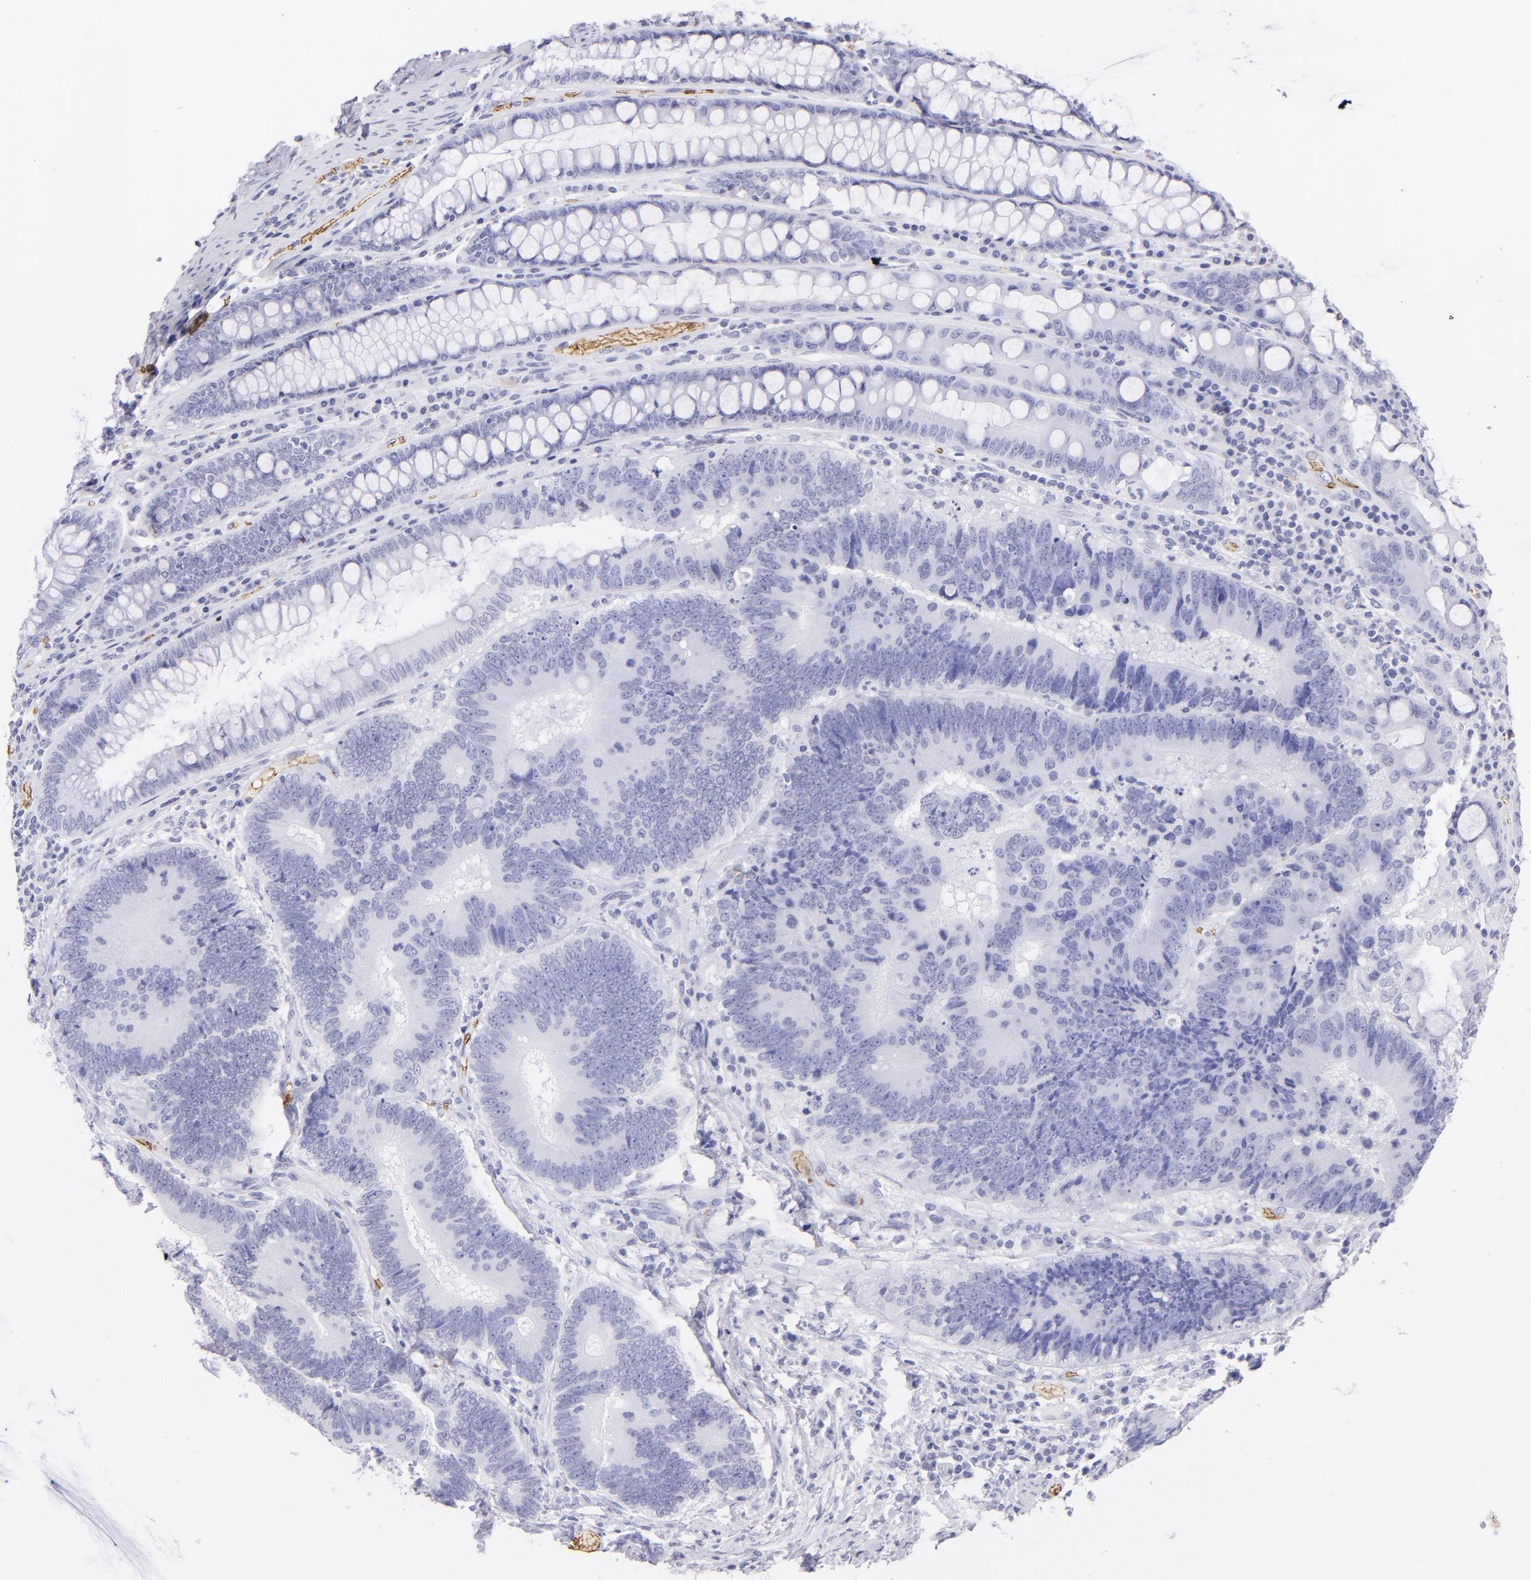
{"staining": {"intensity": "negative", "quantity": "none", "location": "none"}, "tissue": "colorectal cancer", "cell_type": "Tumor cells", "image_type": "cancer", "snomed": [{"axis": "morphology", "description": "Normal tissue, NOS"}, {"axis": "morphology", "description": "Adenocarcinoma, NOS"}, {"axis": "topography", "description": "Colon"}], "caption": "High magnification brightfield microscopy of colorectal cancer (adenocarcinoma) stained with DAB (3,3'-diaminobenzidine) (brown) and counterstained with hematoxylin (blue): tumor cells show no significant staining. (DAB (3,3'-diaminobenzidine) IHC, high magnification).", "gene": "GYPA", "patient": {"sex": "female", "age": 78}}